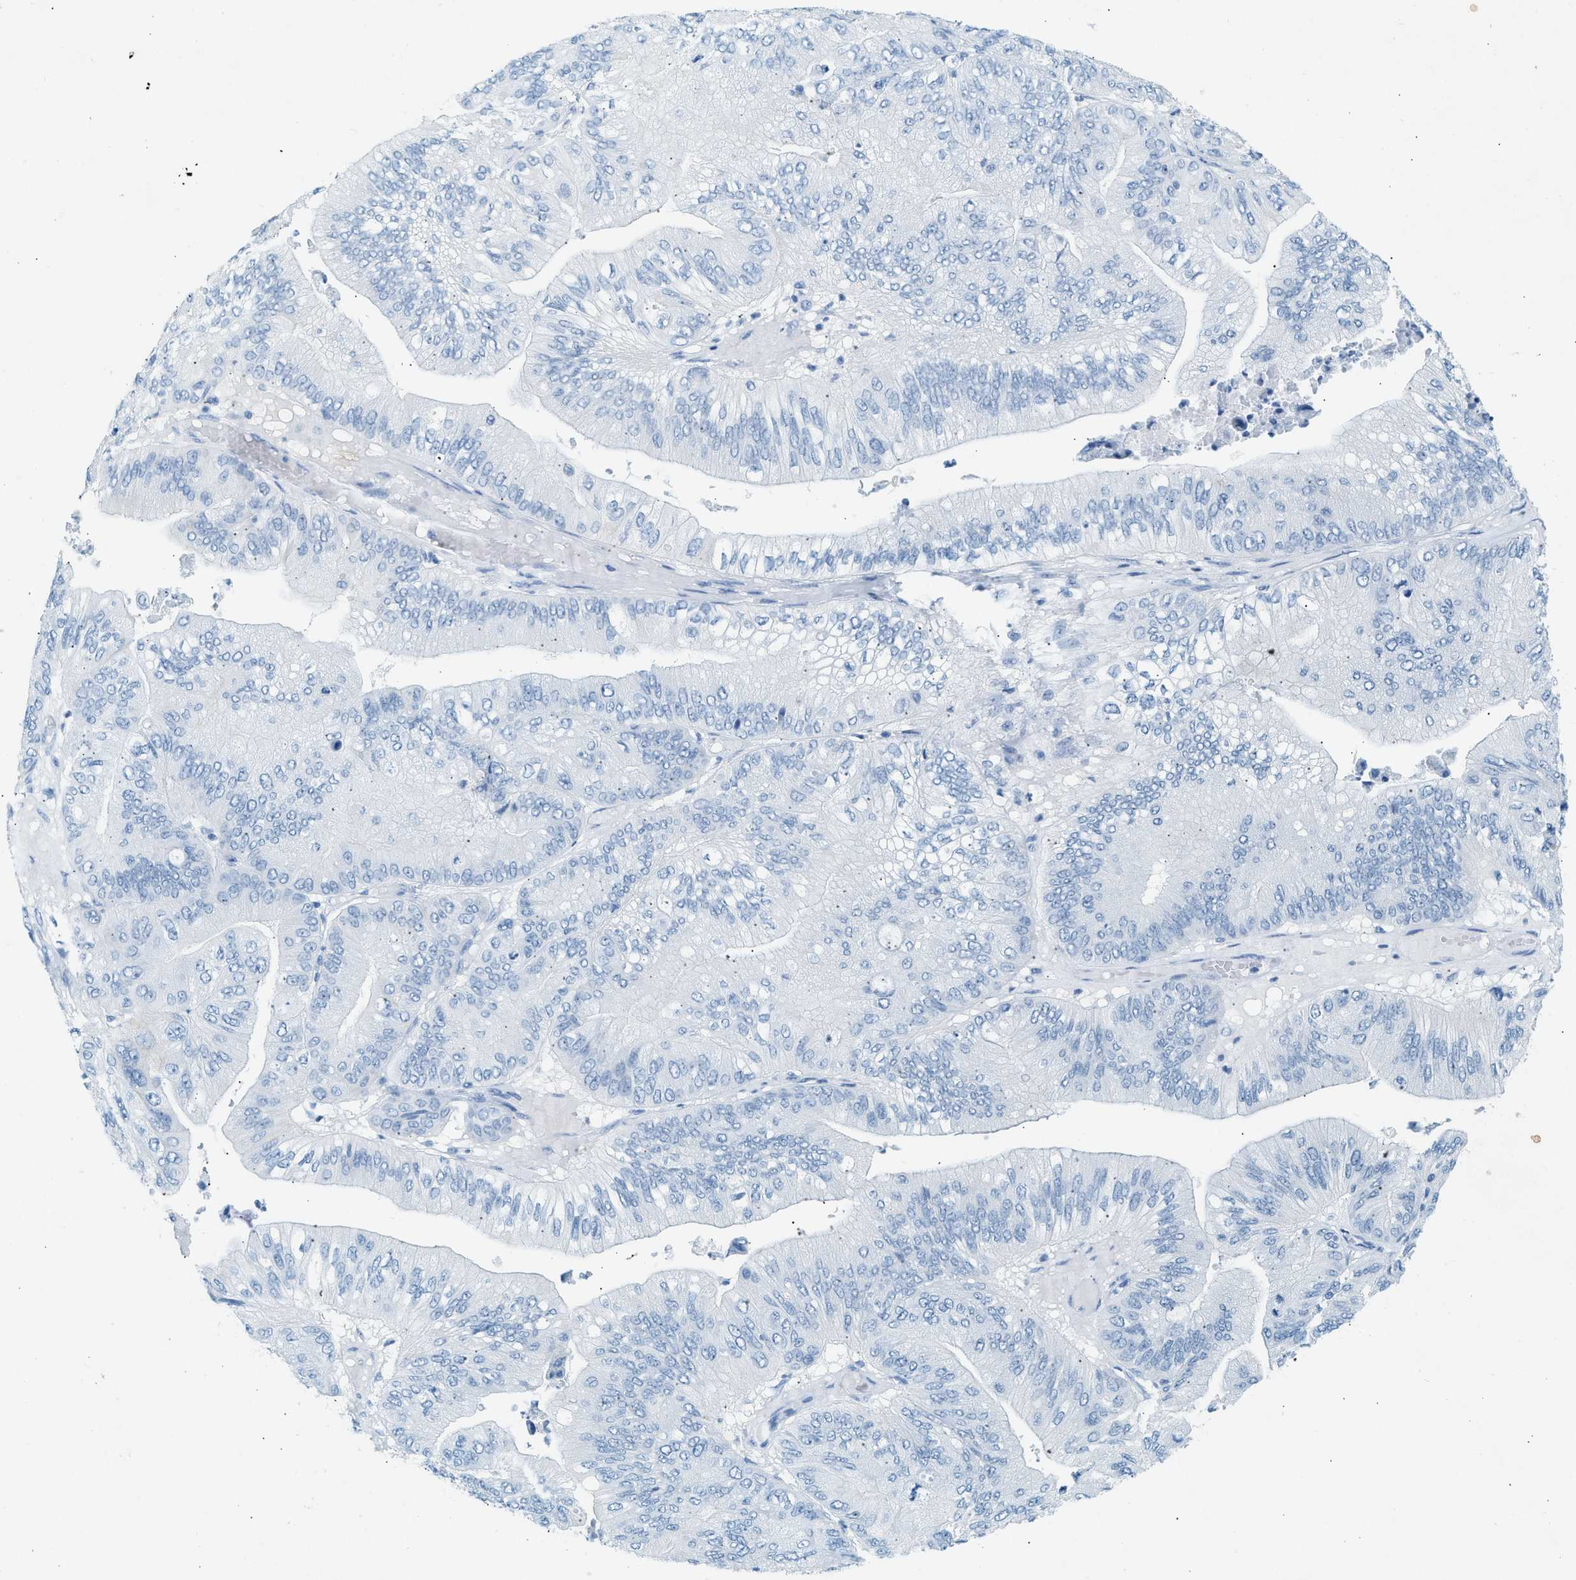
{"staining": {"intensity": "negative", "quantity": "none", "location": "none"}, "tissue": "ovarian cancer", "cell_type": "Tumor cells", "image_type": "cancer", "snomed": [{"axis": "morphology", "description": "Cystadenocarcinoma, mucinous, NOS"}, {"axis": "topography", "description": "Ovary"}], "caption": "Immunohistochemistry histopathology image of human ovarian mucinous cystadenocarcinoma stained for a protein (brown), which demonstrates no expression in tumor cells.", "gene": "HHATL", "patient": {"sex": "female", "age": 61}}